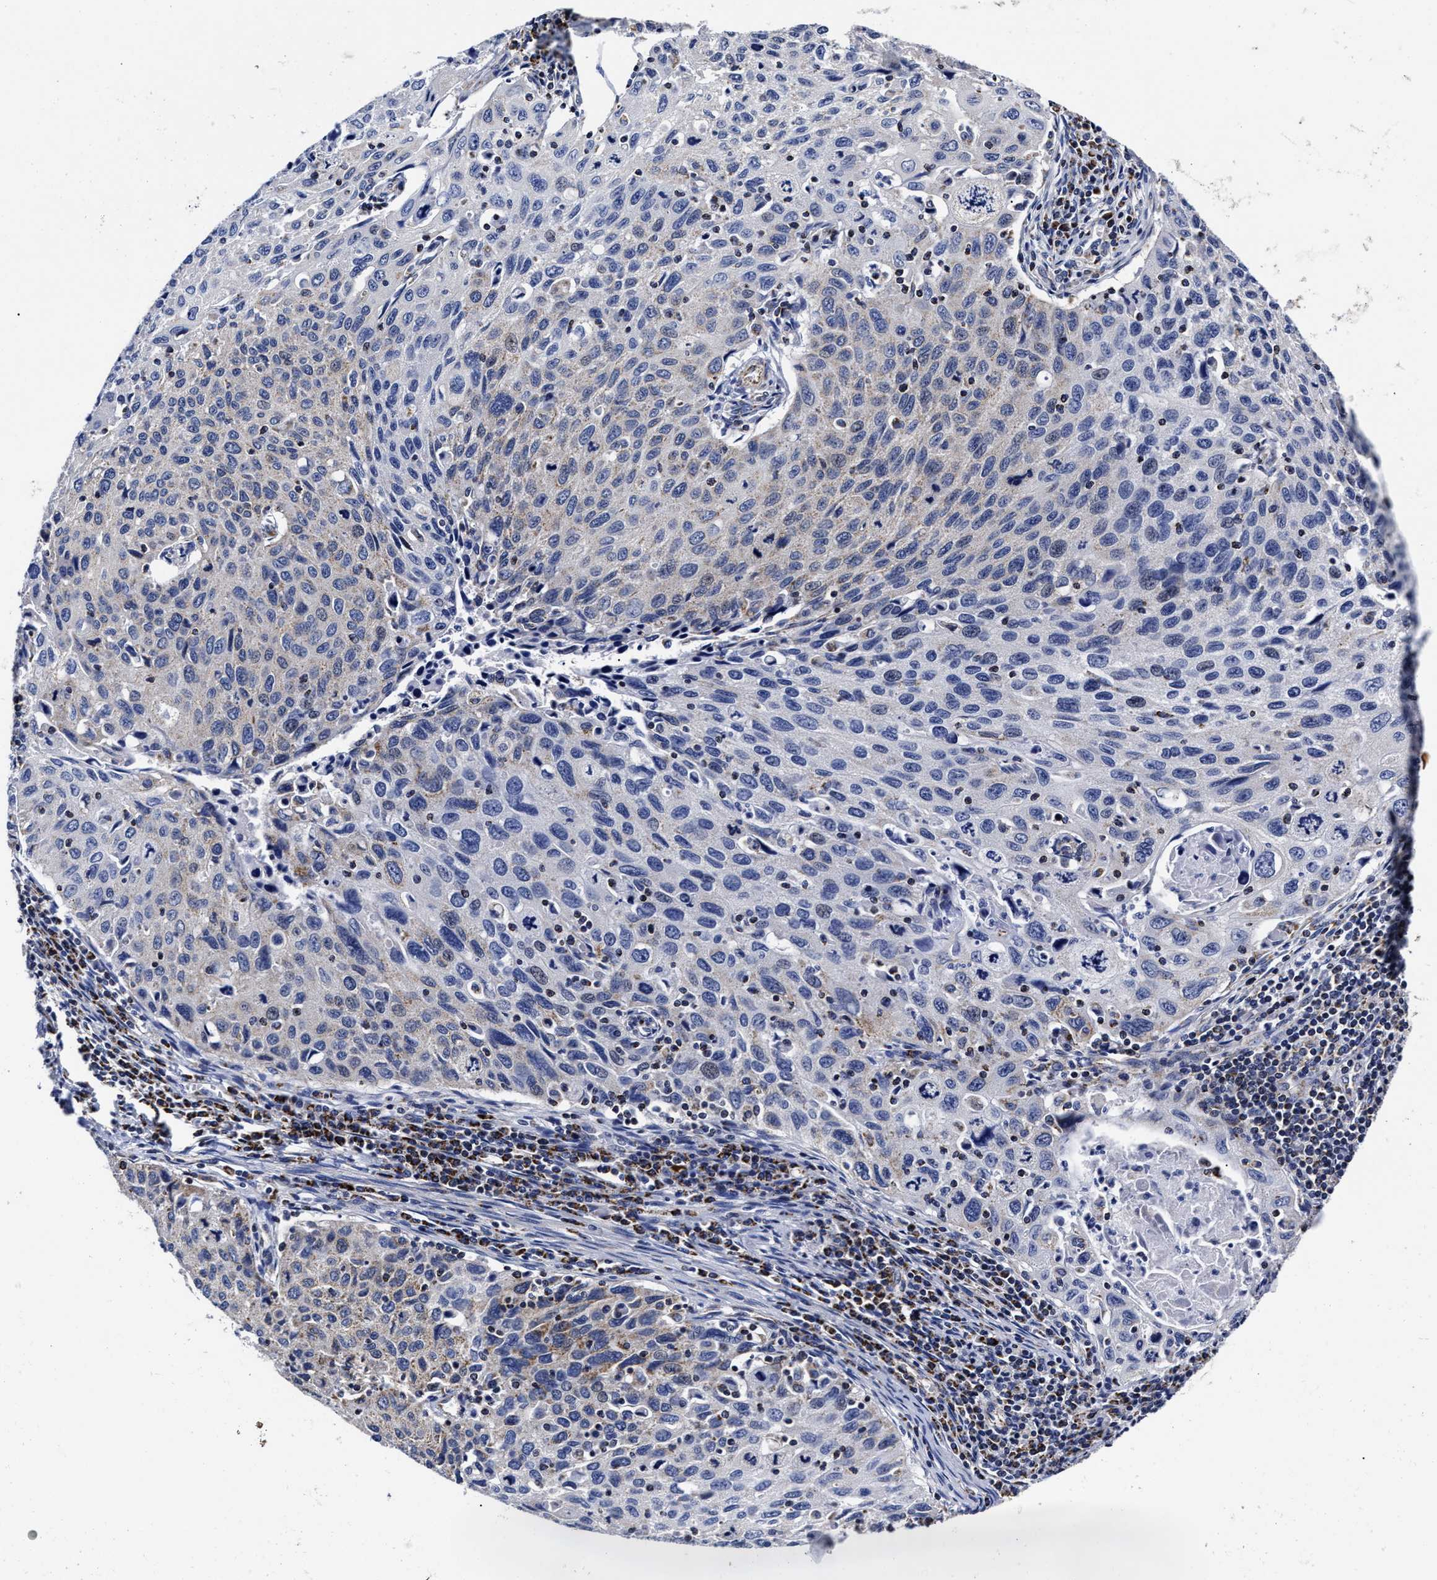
{"staining": {"intensity": "negative", "quantity": "none", "location": "none"}, "tissue": "cervical cancer", "cell_type": "Tumor cells", "image_type": "cancer", "snomed": [{"axis": "morphology", "description": "Squamous cell carcinoma, NOS"}, {"axis": "topography", "description": "Cervix"}], "caption": "Immunohistochemical staining of human cervical cancer exhibits no significant staining in tumor cells.", "gene": "HINT2", "patient": {"sex": "female", "age": 53}}